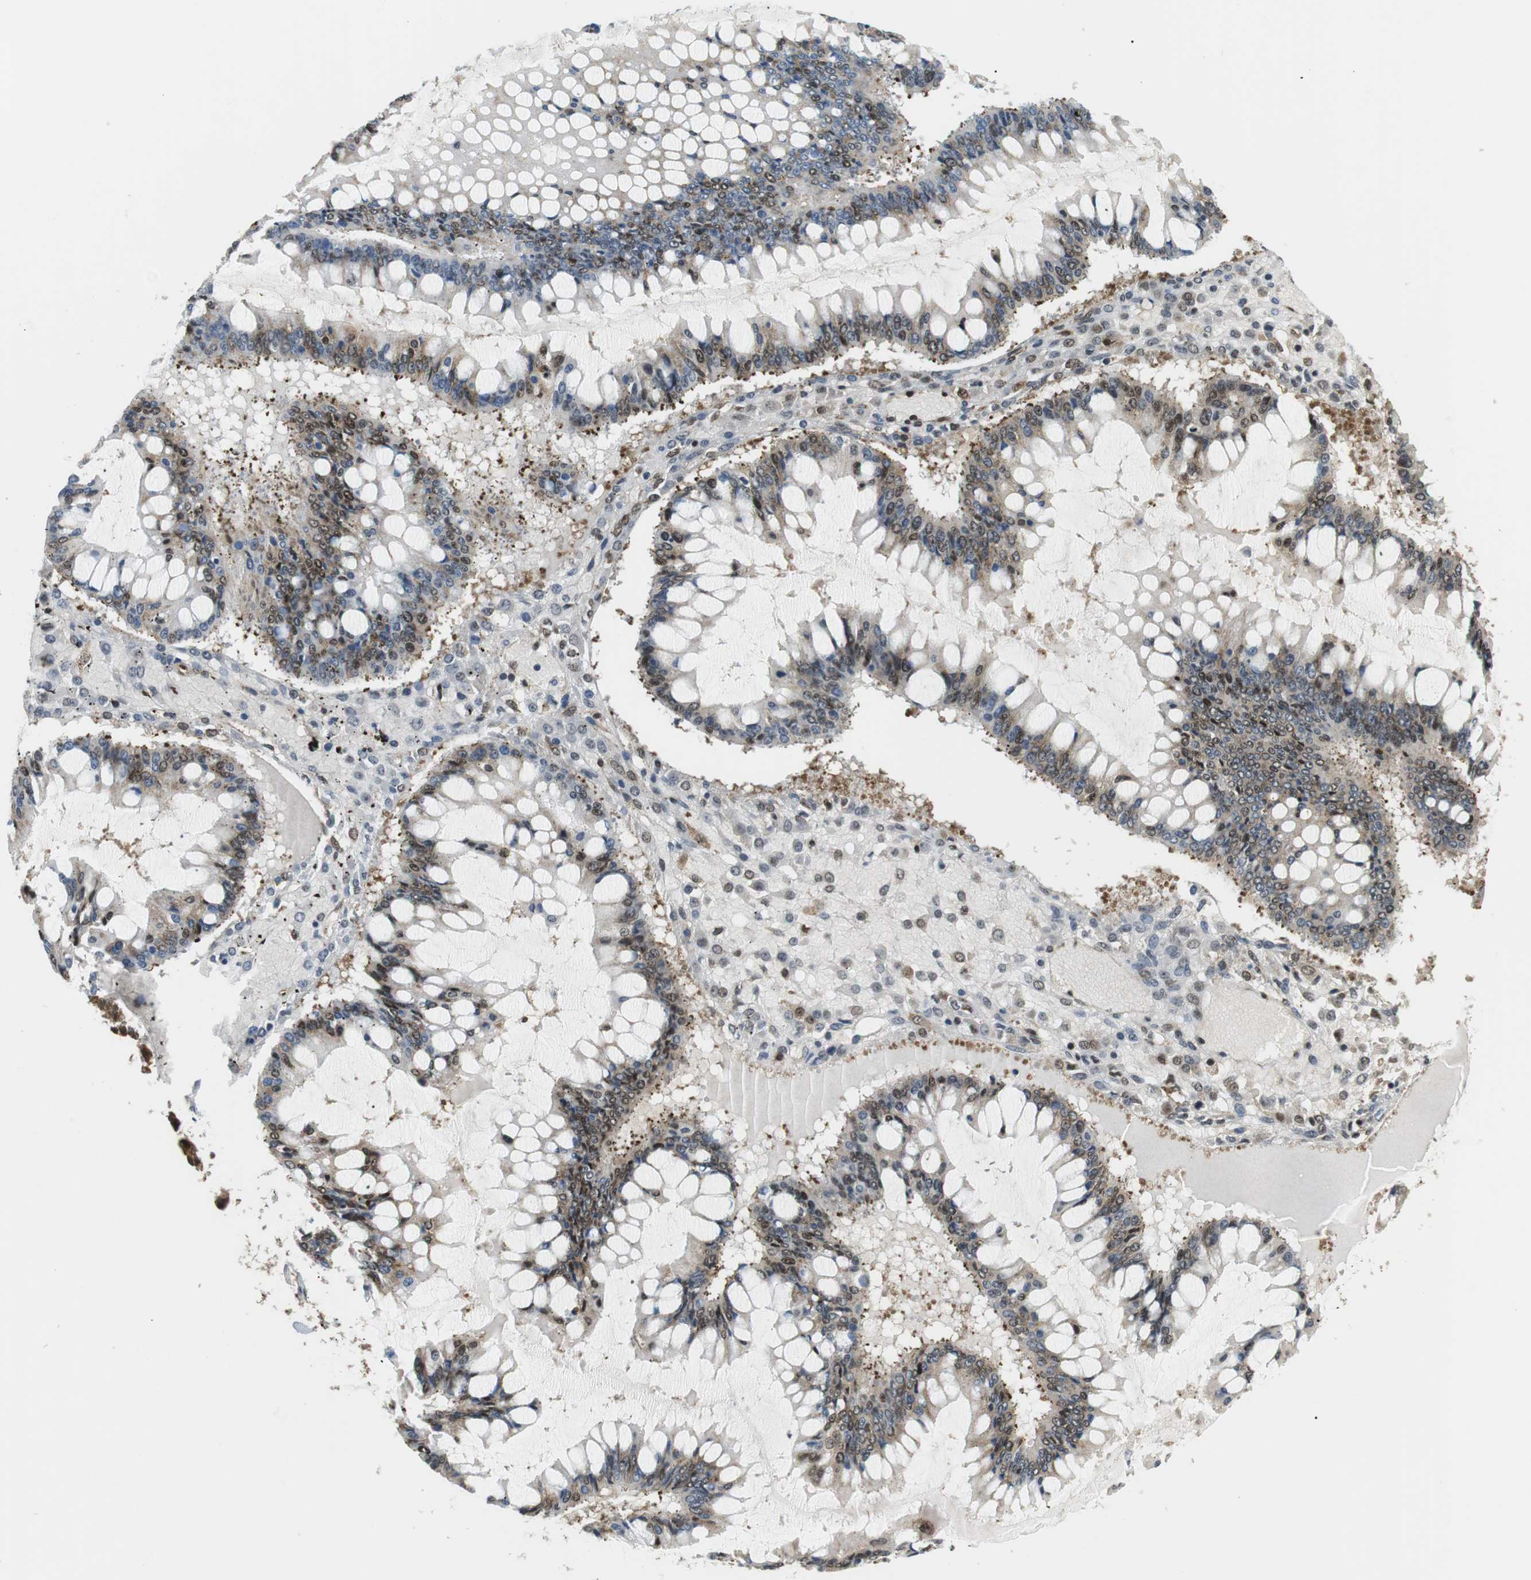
{"staining": {"intensity": "moderate", "quantity": "25%-75%", "location": "cytoplasmic/membranous,nuclear"}, "tissue": "ovarian cancer", "cell_type": "Tumor cells", "image_type": "cancer", "snomed": [{"axis": "morphology", "description": "Cystadenocarcinoma, mucinous, NOS"}, {"axis": "topography", "description": "Ovary"}], "caption": "This is an image of immunohistochemistry staining of ovarian cancer, which shows moderate staining in the cytoplasmic/membranous and nuclear of tumor cells.", "gene": "CSNK2B", "patient": {"sex": "female", "age": 73}}